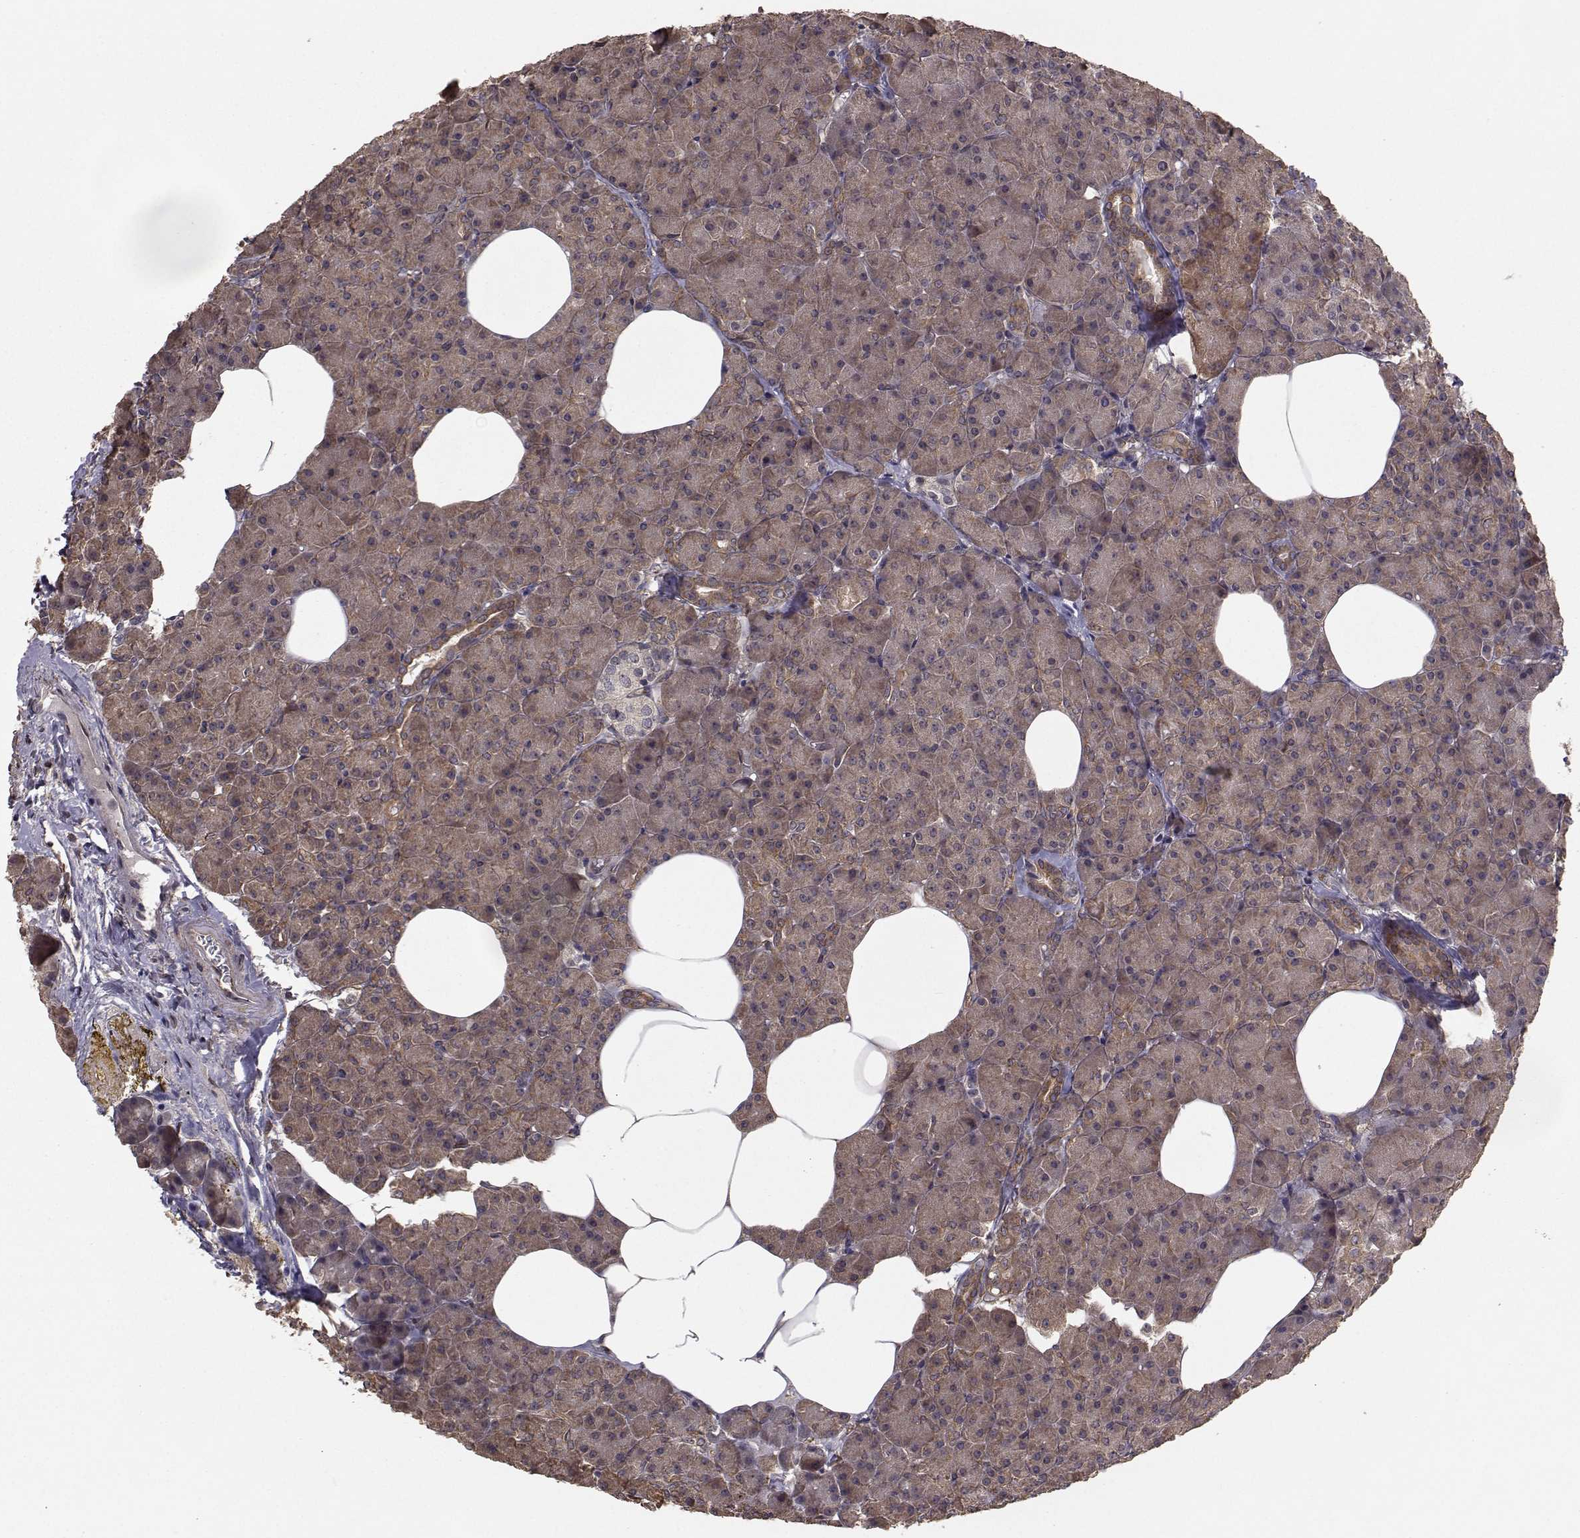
{"staining": {"intensity": "weak", "quantity": ">75%", "location": "cytoplasmic/membranous"}, "tissue": "pancreas", "cell_type": "Exocrine glandular cells", "image_type": "normal", "snomed": [{"axis": "morphology", "description": "Normal tissue, NOS"}, {"axis": "topography", "description": "Pancreas"}], "caption": "A micrograph of pancreas stained for a protein reveals weak cytoplasmic/membranous brown staining in exocrine glandular cells. Using DAB (brown) and hematoxylin (blue) stains, captured at high magnification using brightfield microscopy.", "gene": "TRIP10", "patient": {"sex": "female", "age": 45}}